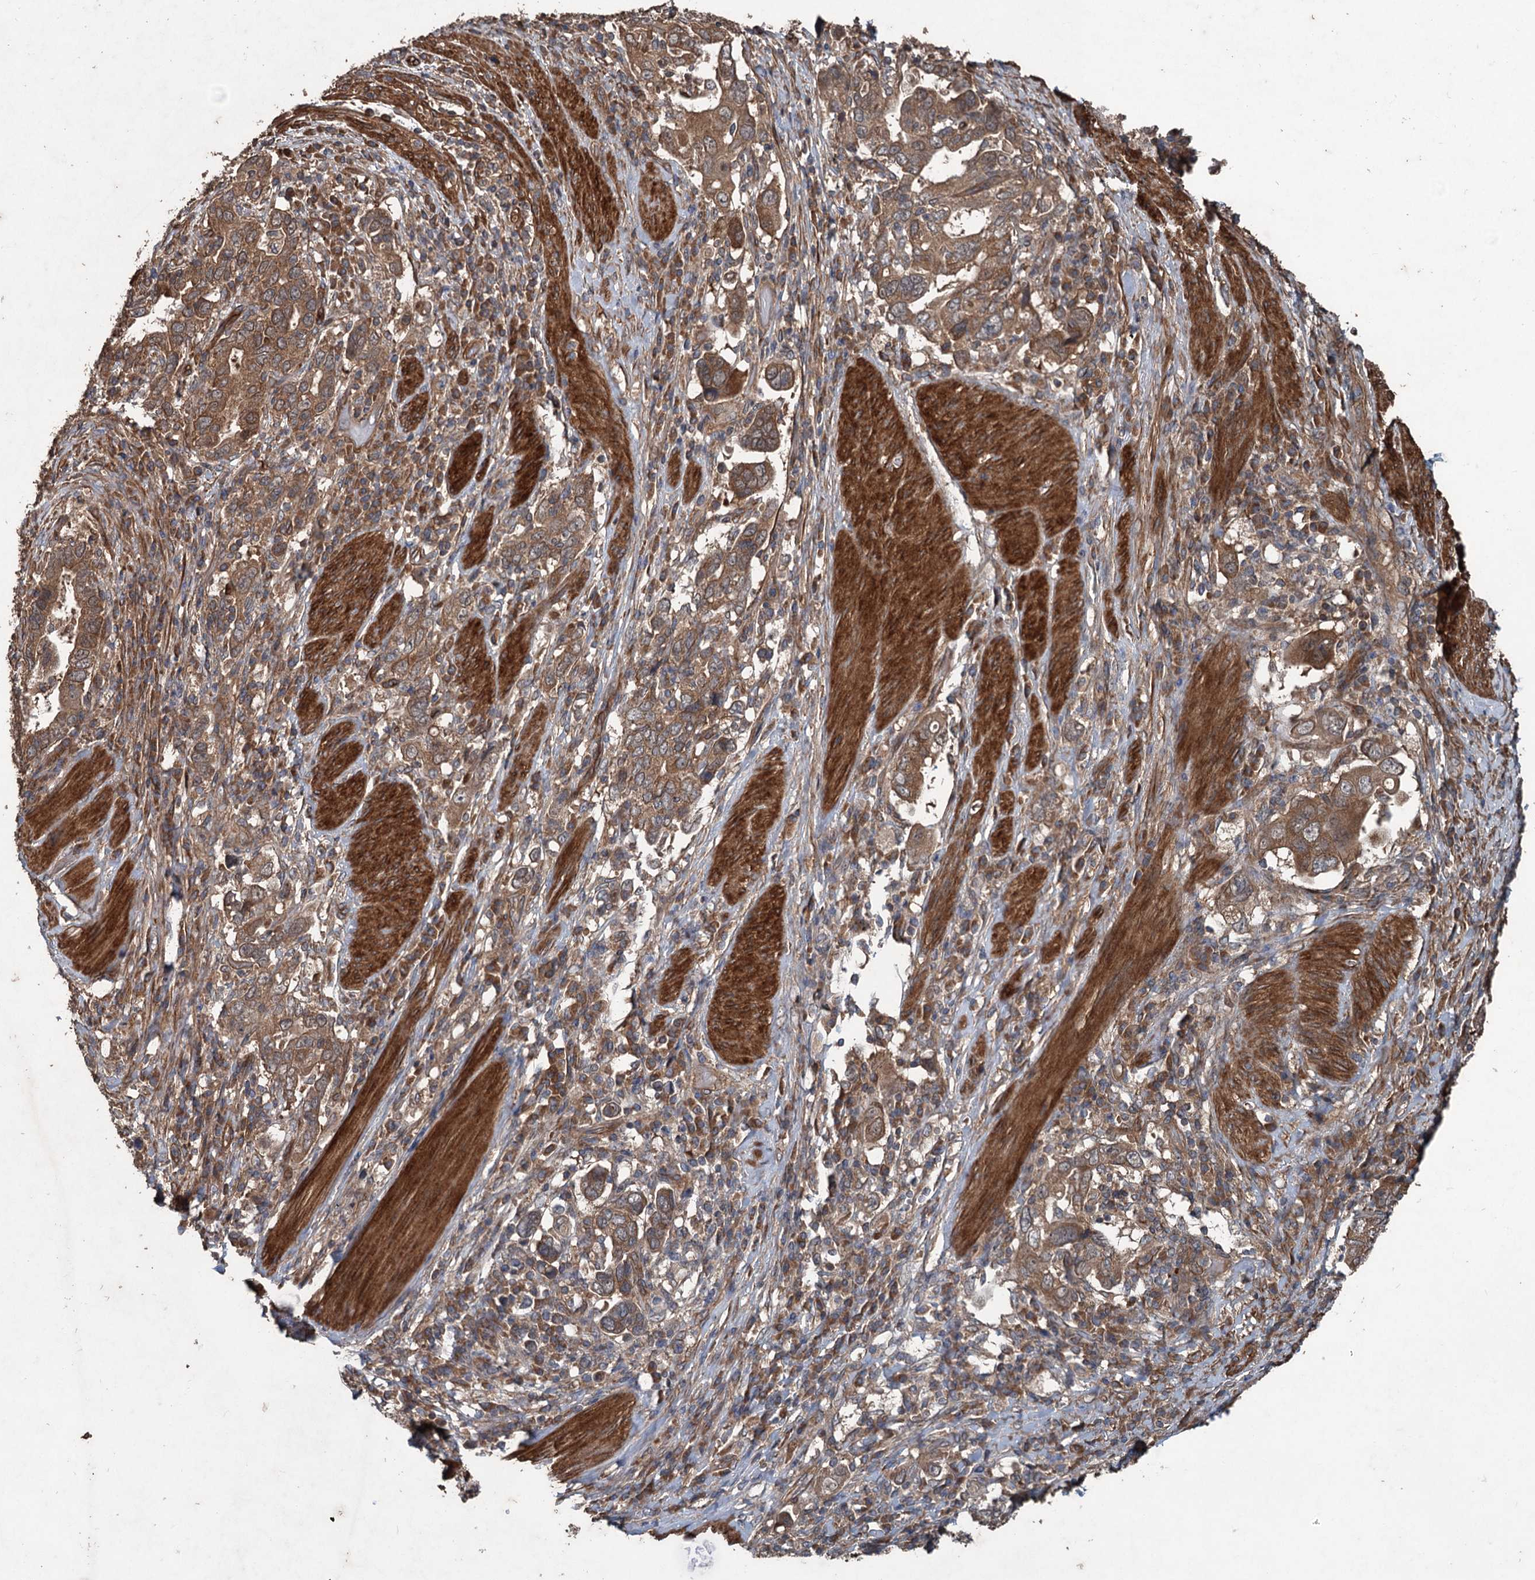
{"staining": {"intensity": "moderate", "quantity": ">75%", "location": "cytoplasmic/membranous"}, "tissue": "stomach cancer", "cell_type": "Tumor cells", "image_type": "cancer", "snomed": [{"axis": "morphology", "description": "Adenocarcinoma, NOS"}, {"axis": "topography", "description": "Stomach, upper"}], "caption": "This is an image of immunohistochemistry staining of stomach cancer (adenocarcinoma), which shows moderate staining in the cytoplasmic/membranous of tumor cells.", "gene": "RNF214", "patient": {"sex": "male", "age": 62}}